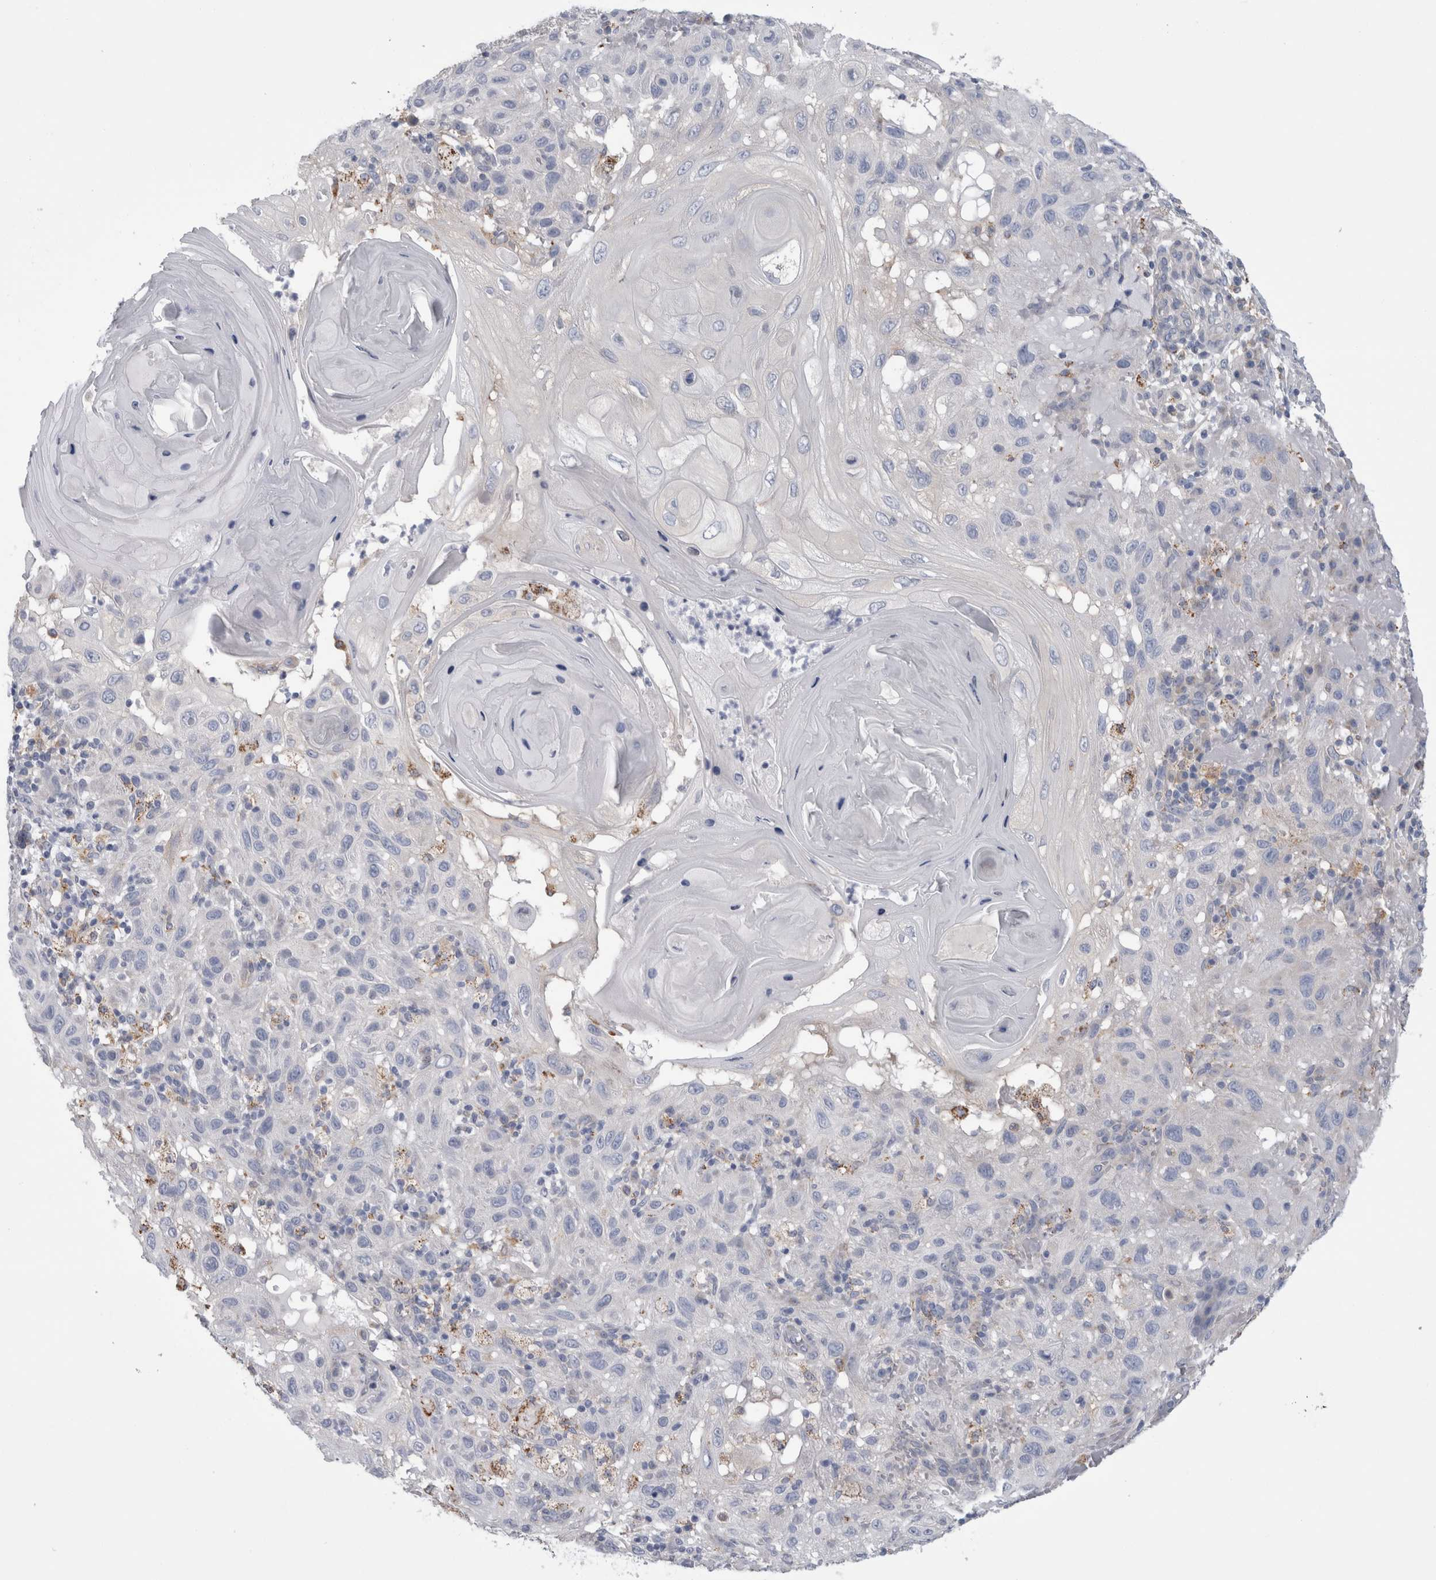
{"staining": {"intensity": "negative", "quantity": "none", "location": "none"}, "tissue": "skin cancer", "cell_type": "Tumor cells", "image_type": "cancer", "snomed": [{"axis": "morphology", "description": "Normal tissue, NOS"}, {"axis": "morphology", "description": "Squamous cell carcinoma, NOS"}, {"axis": "topography", "description": "Skin"}], "caption": "Tumor cells are negative for brown protein staining in squamous cell carcinoma (skin).", "gene": "GATM", "patient": {"sex": "female", "age": 96}}